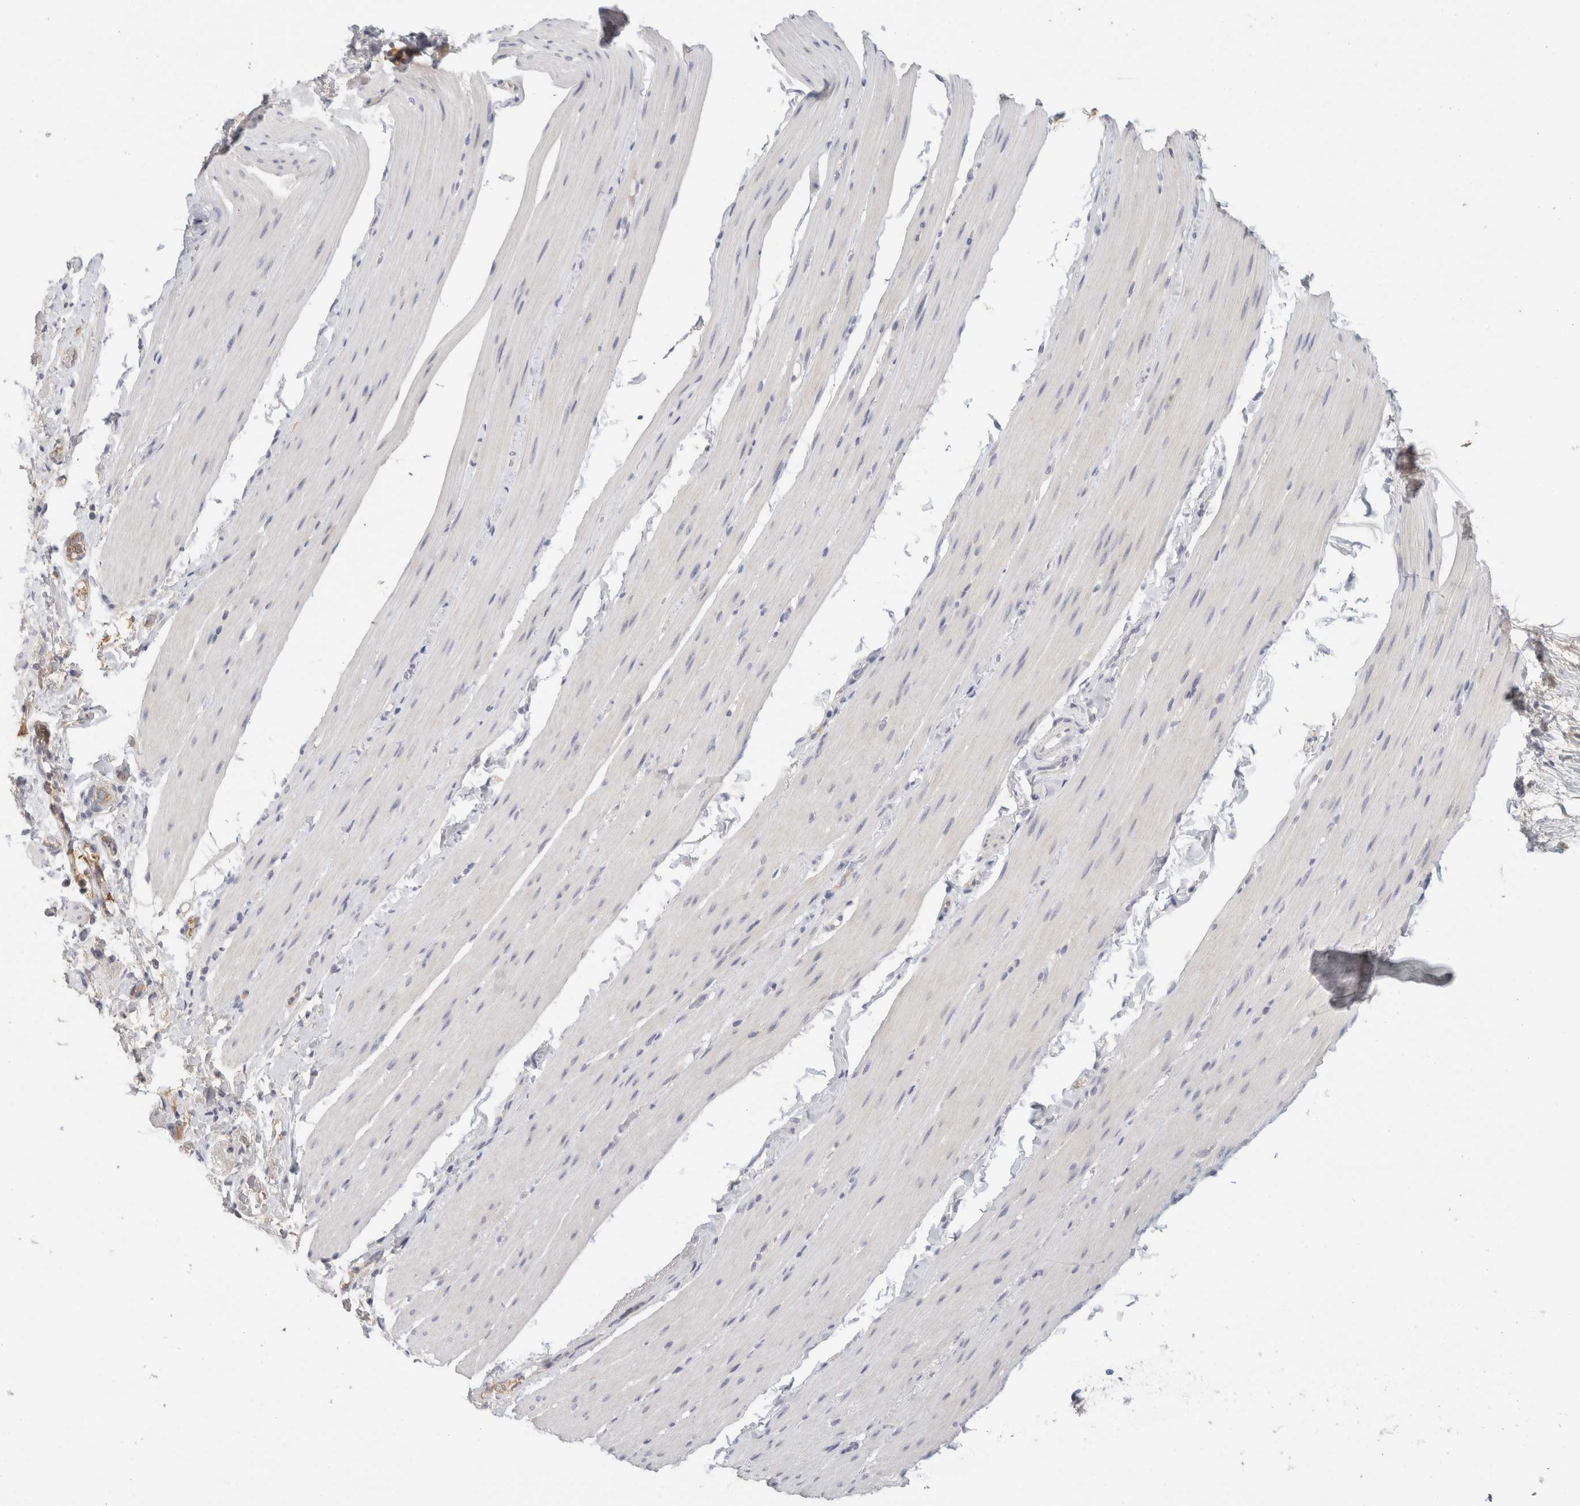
{"staining": {"intensity": "negative", "quantity": "none", "location": "none"}, "tissue": "smooth muscle", "cell_type": "Smooth muscle cells", "image_type": "normal", "snomed": [{"axis": "morphology", "description": "Normal tissue, NOS"}, {"axis": "topography", "description": "Smooth muscle"}, {"axis": "topography", "description": "Small intestine"}], "caption": "This is a micrograph of IHC staining of normal smooth muscle, which shows no positivity in smooth muscle cells. Nuclei are stained in blue.", "gene": "STK31", "patient": {"sex": "female", "age": 84}}